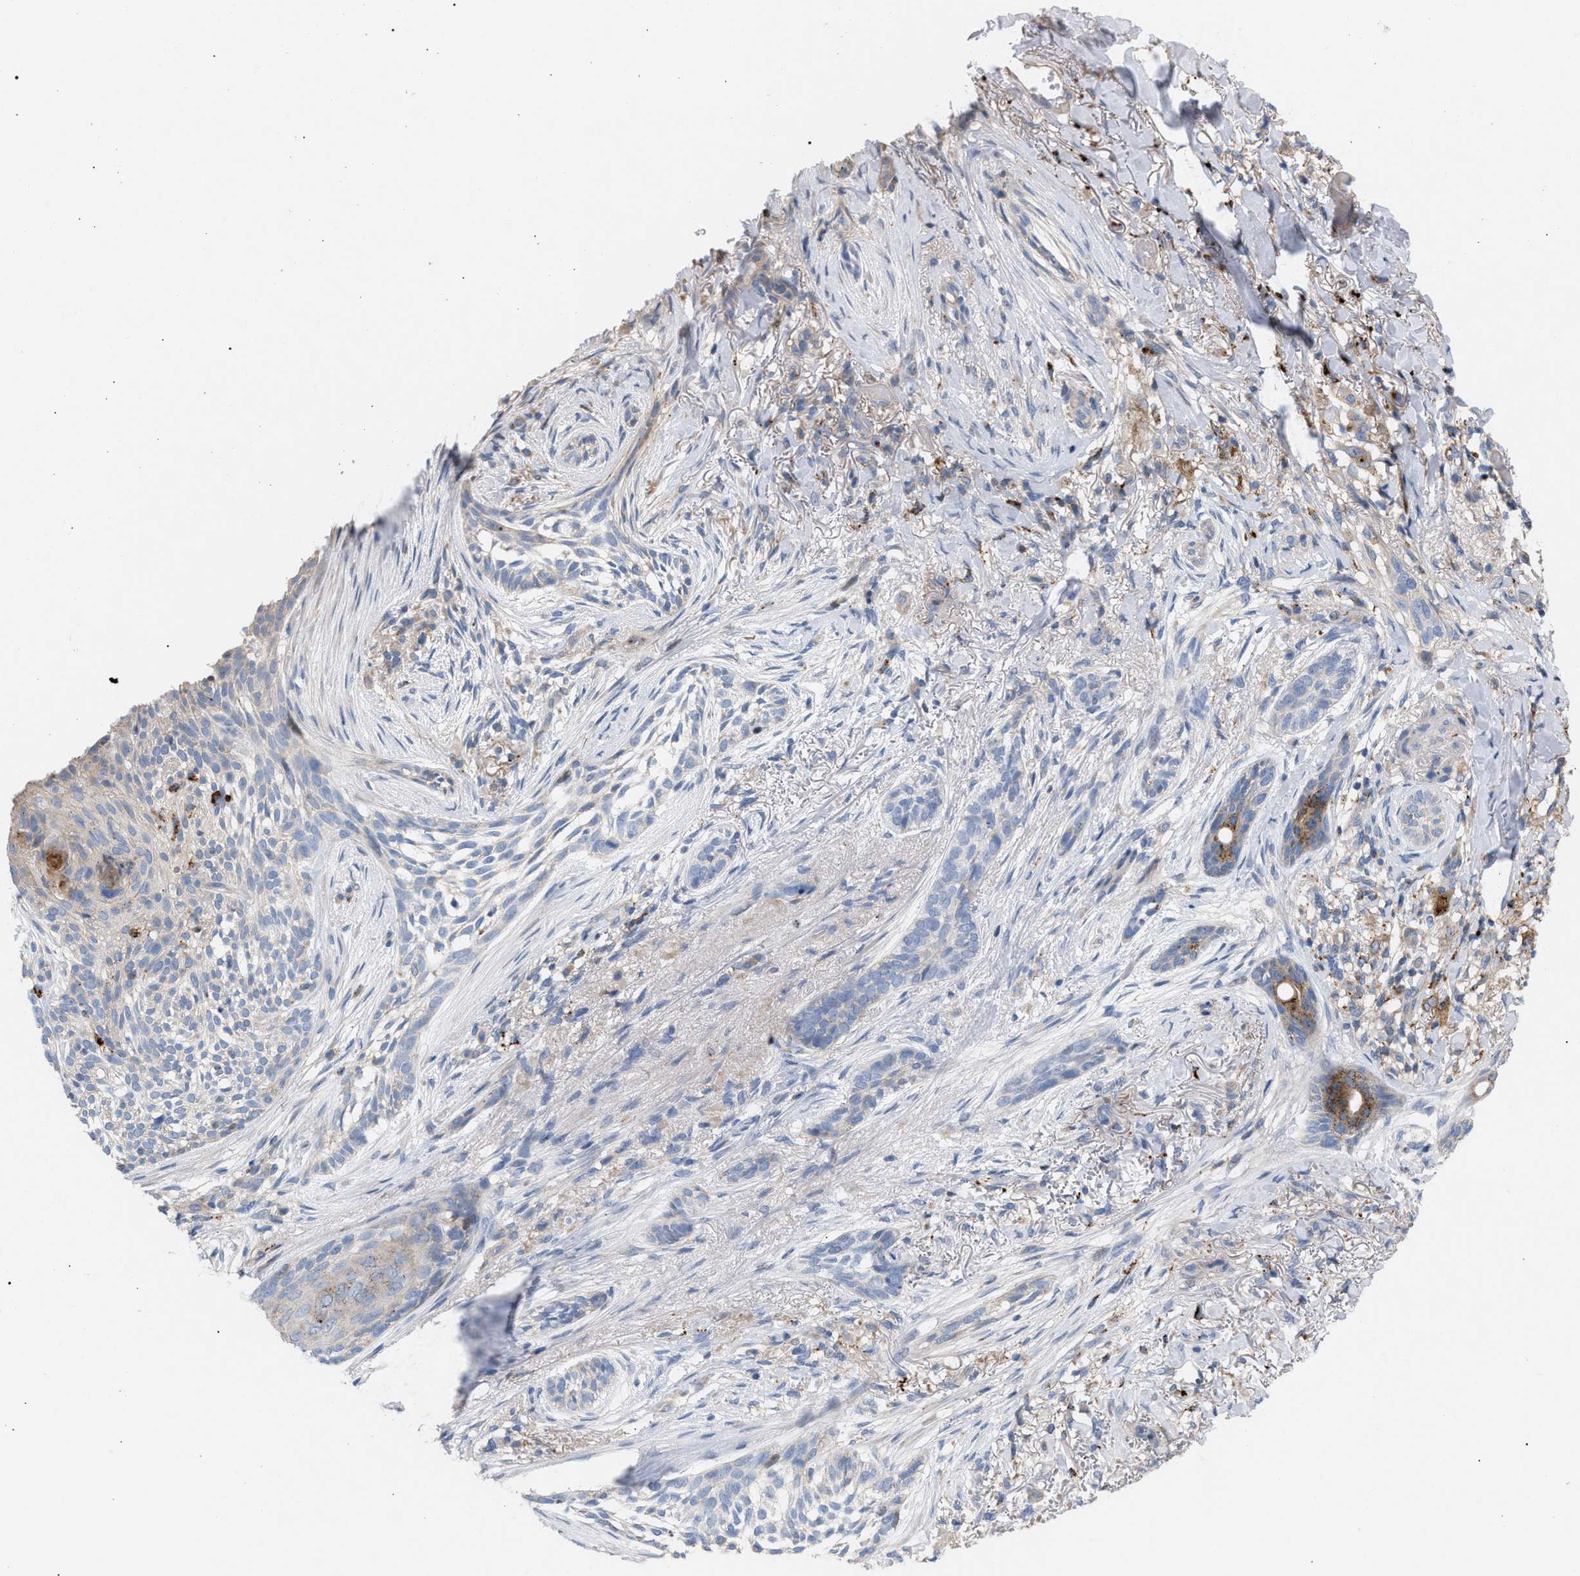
{"staining": {"intensity": "negative", "quantity": "none", "location": "none"}, "tissue": "skin cancer", "cell_type": "Tumor cells", "image_type": "cancer", "snomed": [{"axis": "morphology", "description": "Basal cell carcinoma"}, {"axis": "topography", "description": "Skin"}], "caption": "The photomicrograph demonstrates no significant staining in tumor cells of skin cancer (basal cell carcinoma). The staining is performed using DAB brown chromogen with nuclei counter-stained in using hematoxylin.", "gene": "MBTD1", "patient": {"sex": "female", "age": 88}}